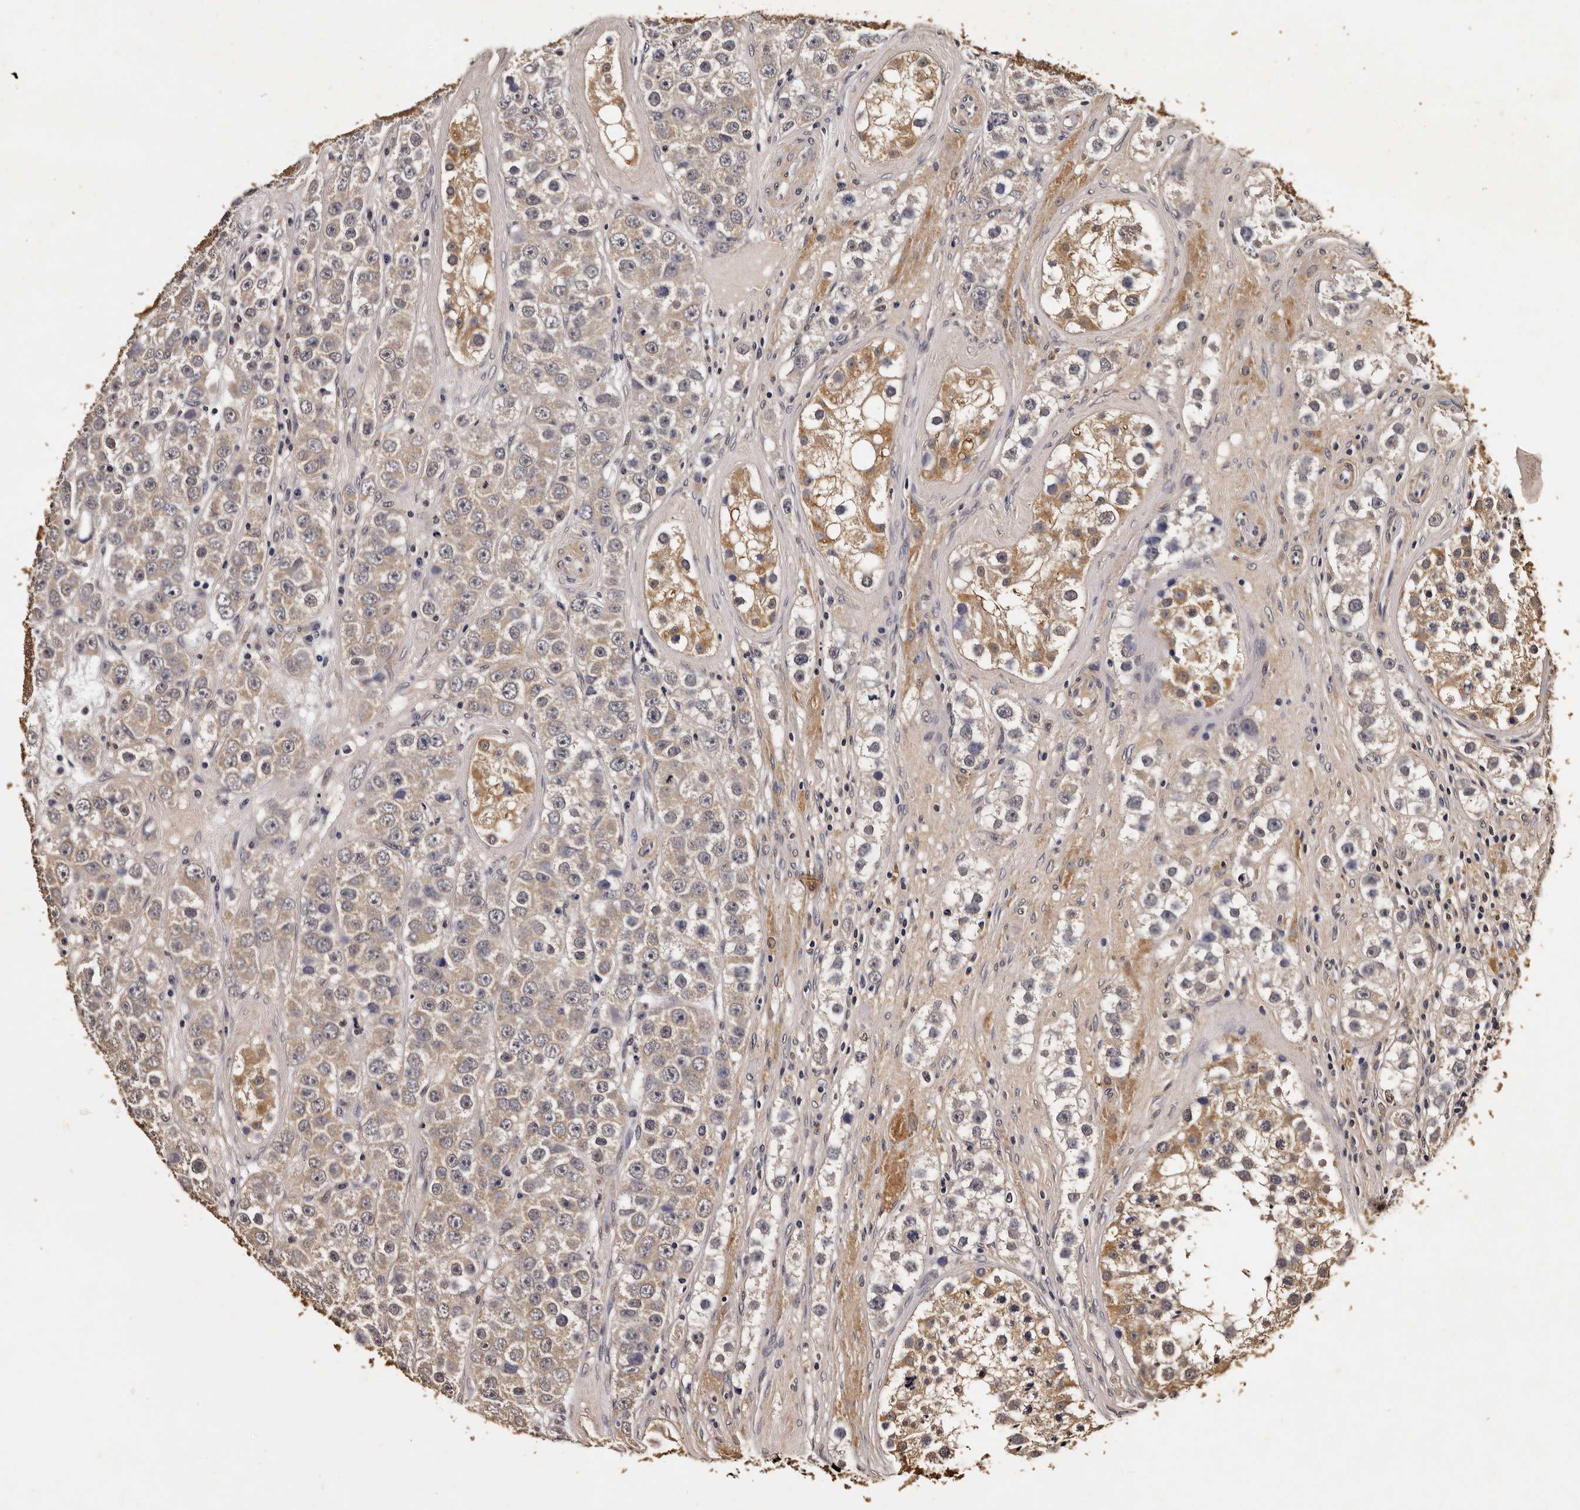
{"staining": {"intensity": "weak", "quantity": "<25%", "location": "cytoplasmic/membranous"}, "tissue": "testis cancer", "cell_type": "Tumor cells", "image_type": "cancer", "snomed": [{"axis": "morphology", "description": "Seminoma, NOS"}, {"axis": "topography", "description": "Testis"}], "caption": "The histopathology image shows no significant positivity in tumor cells of seminoma (testis). (DAB (3,3'-diaminobenzidine) immunohistochemistry visualized using brightfield microscopy, high magnification).", "gene": "PARS2", "patient": {"sex": "male", "age": 28}}